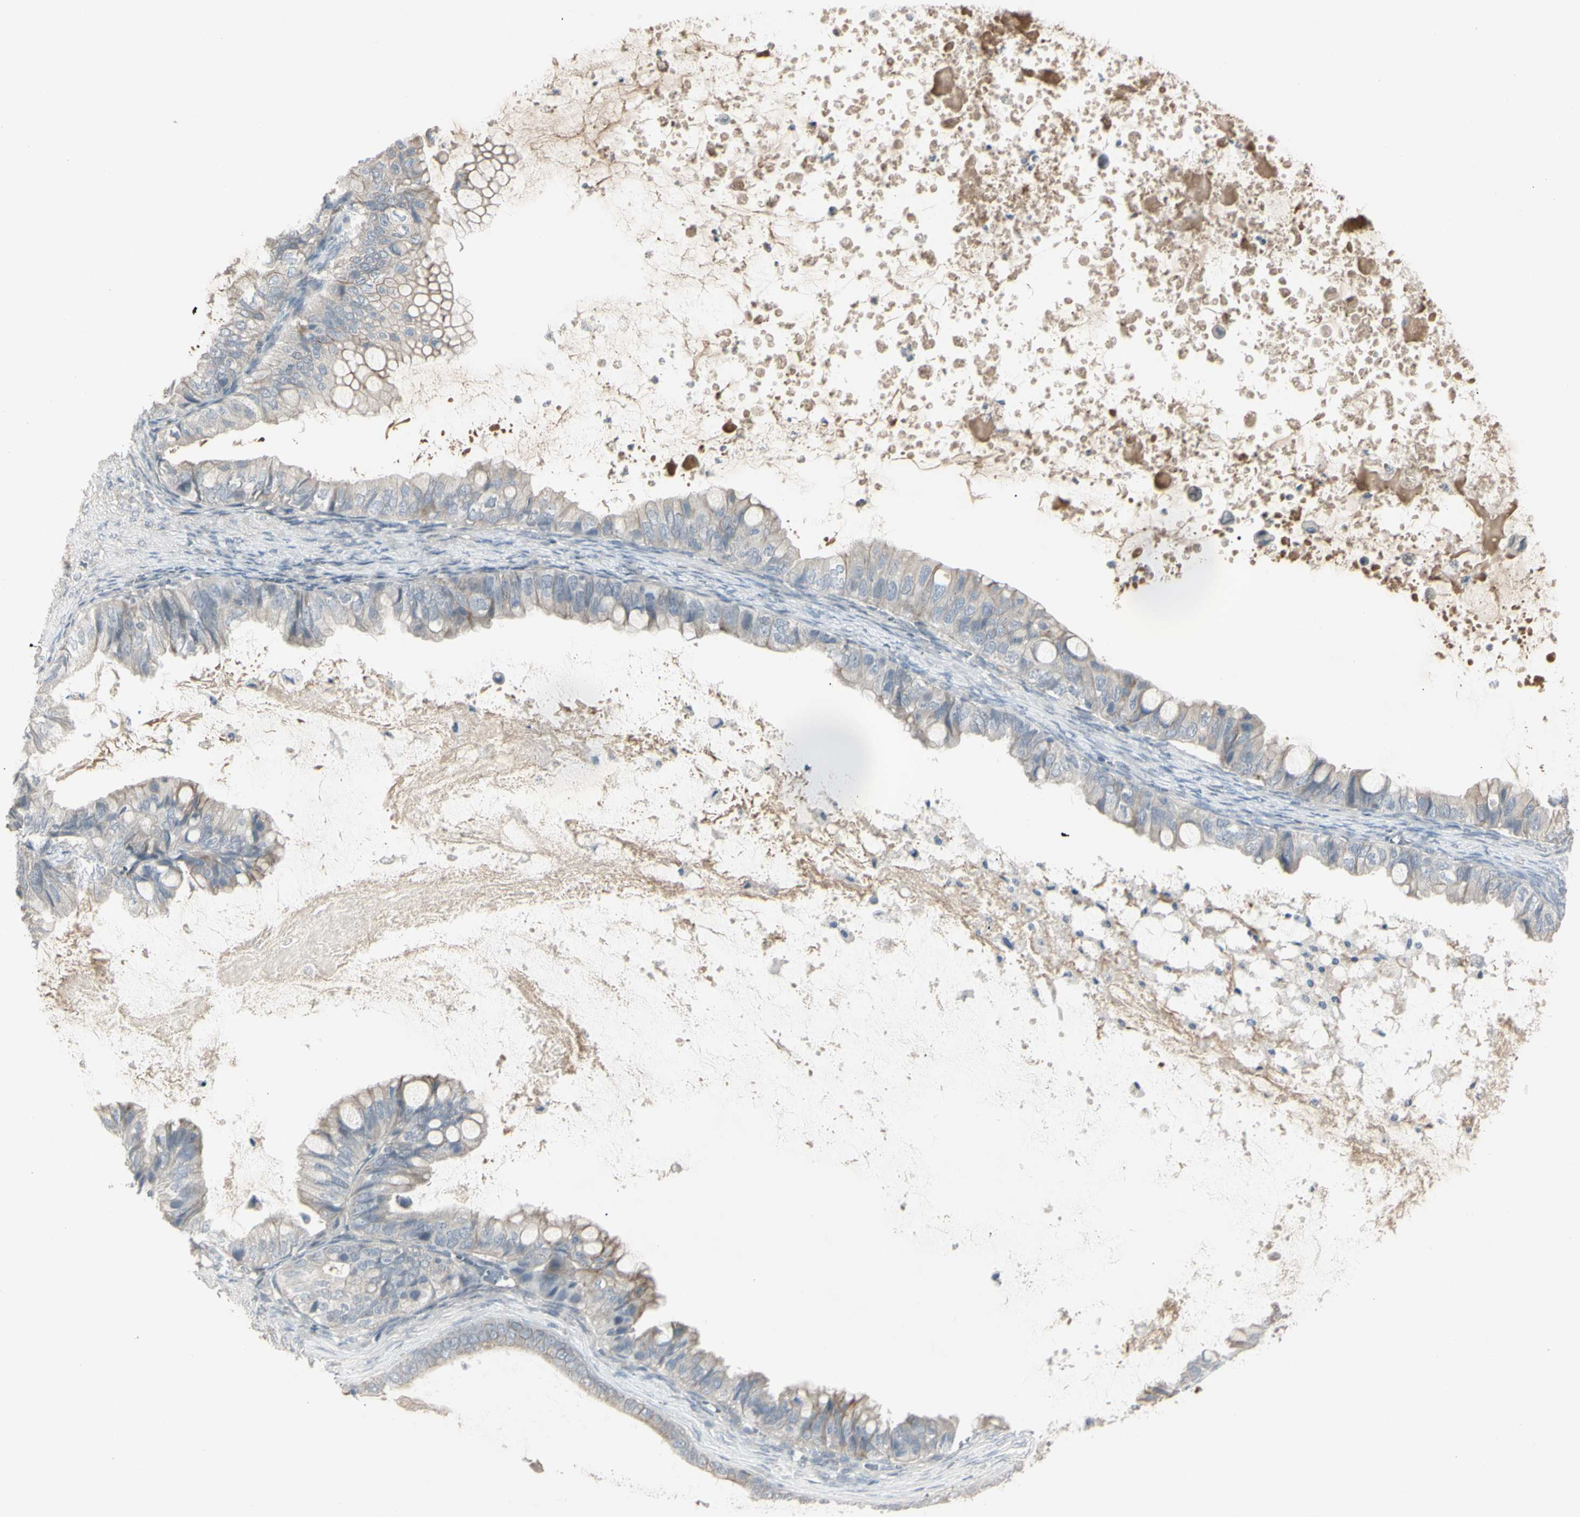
{"staining": {"intensity": "weak", "quantity": ">75%", "location": "cytoplasmic/membranous"}, "tissue": "ovarian cancer", "cell_type": "Tumor cells", "image_type": "cancer", "snomed": [{"axis": "morphology", "description": "Cystadenocarcinoma, mucinous, NOS"}, {"axis": "topography", "description": "Ovary"}], "caption": "Ovarian mucinous cystadenocarcinoma tissue shows weak cytoplasmic/membranous positivity in about >75% of tumor cells, visualized by immunohistochemistry. (Stains: DAB (3,3'-diaminobenzidine) in brown, nuclei in blue, Microscopy: brightfield microscopy at high magnification).", "gene": "PIAS4", "patient": {"sex": "female", "age": 80}}